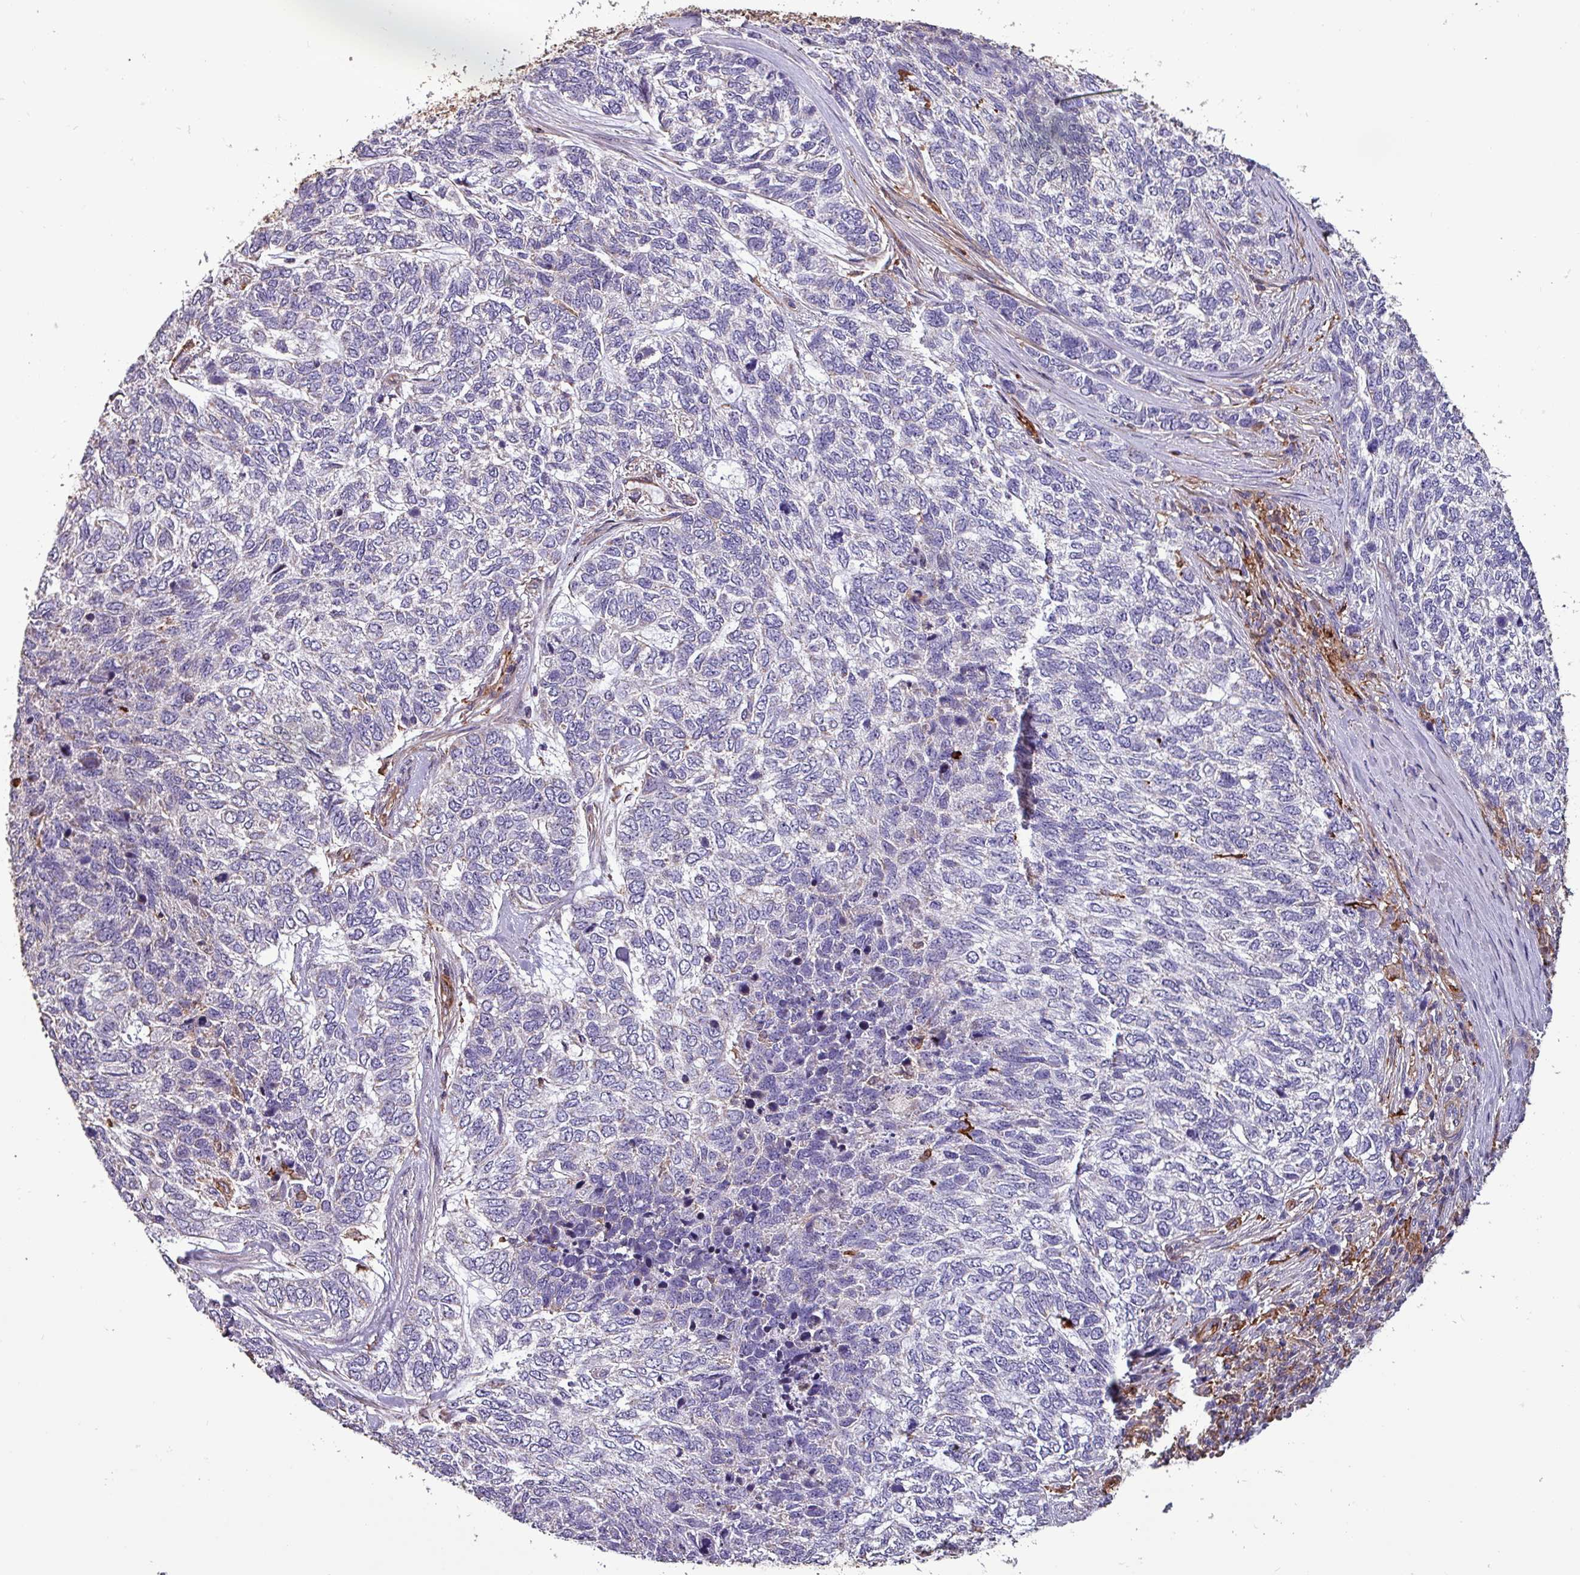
{"staining": {"intensity": "negative", "quantity": "none", "location": "none"}, "tissue": "skin cancer", "cell_type": "Tumor cells", "image_type": "cancer", "snomed": [{"axis": "morphology", "description": "Basal cell carcinoma"}, {"axis": "topography", "description": "Skin"}], "caption": "Protein analysis of basal cell carcinoma (skin) demonstrates no significant staining in tumor cells.", "gene": "SCIN", "patient": {"sex": "female", "age": 65}}